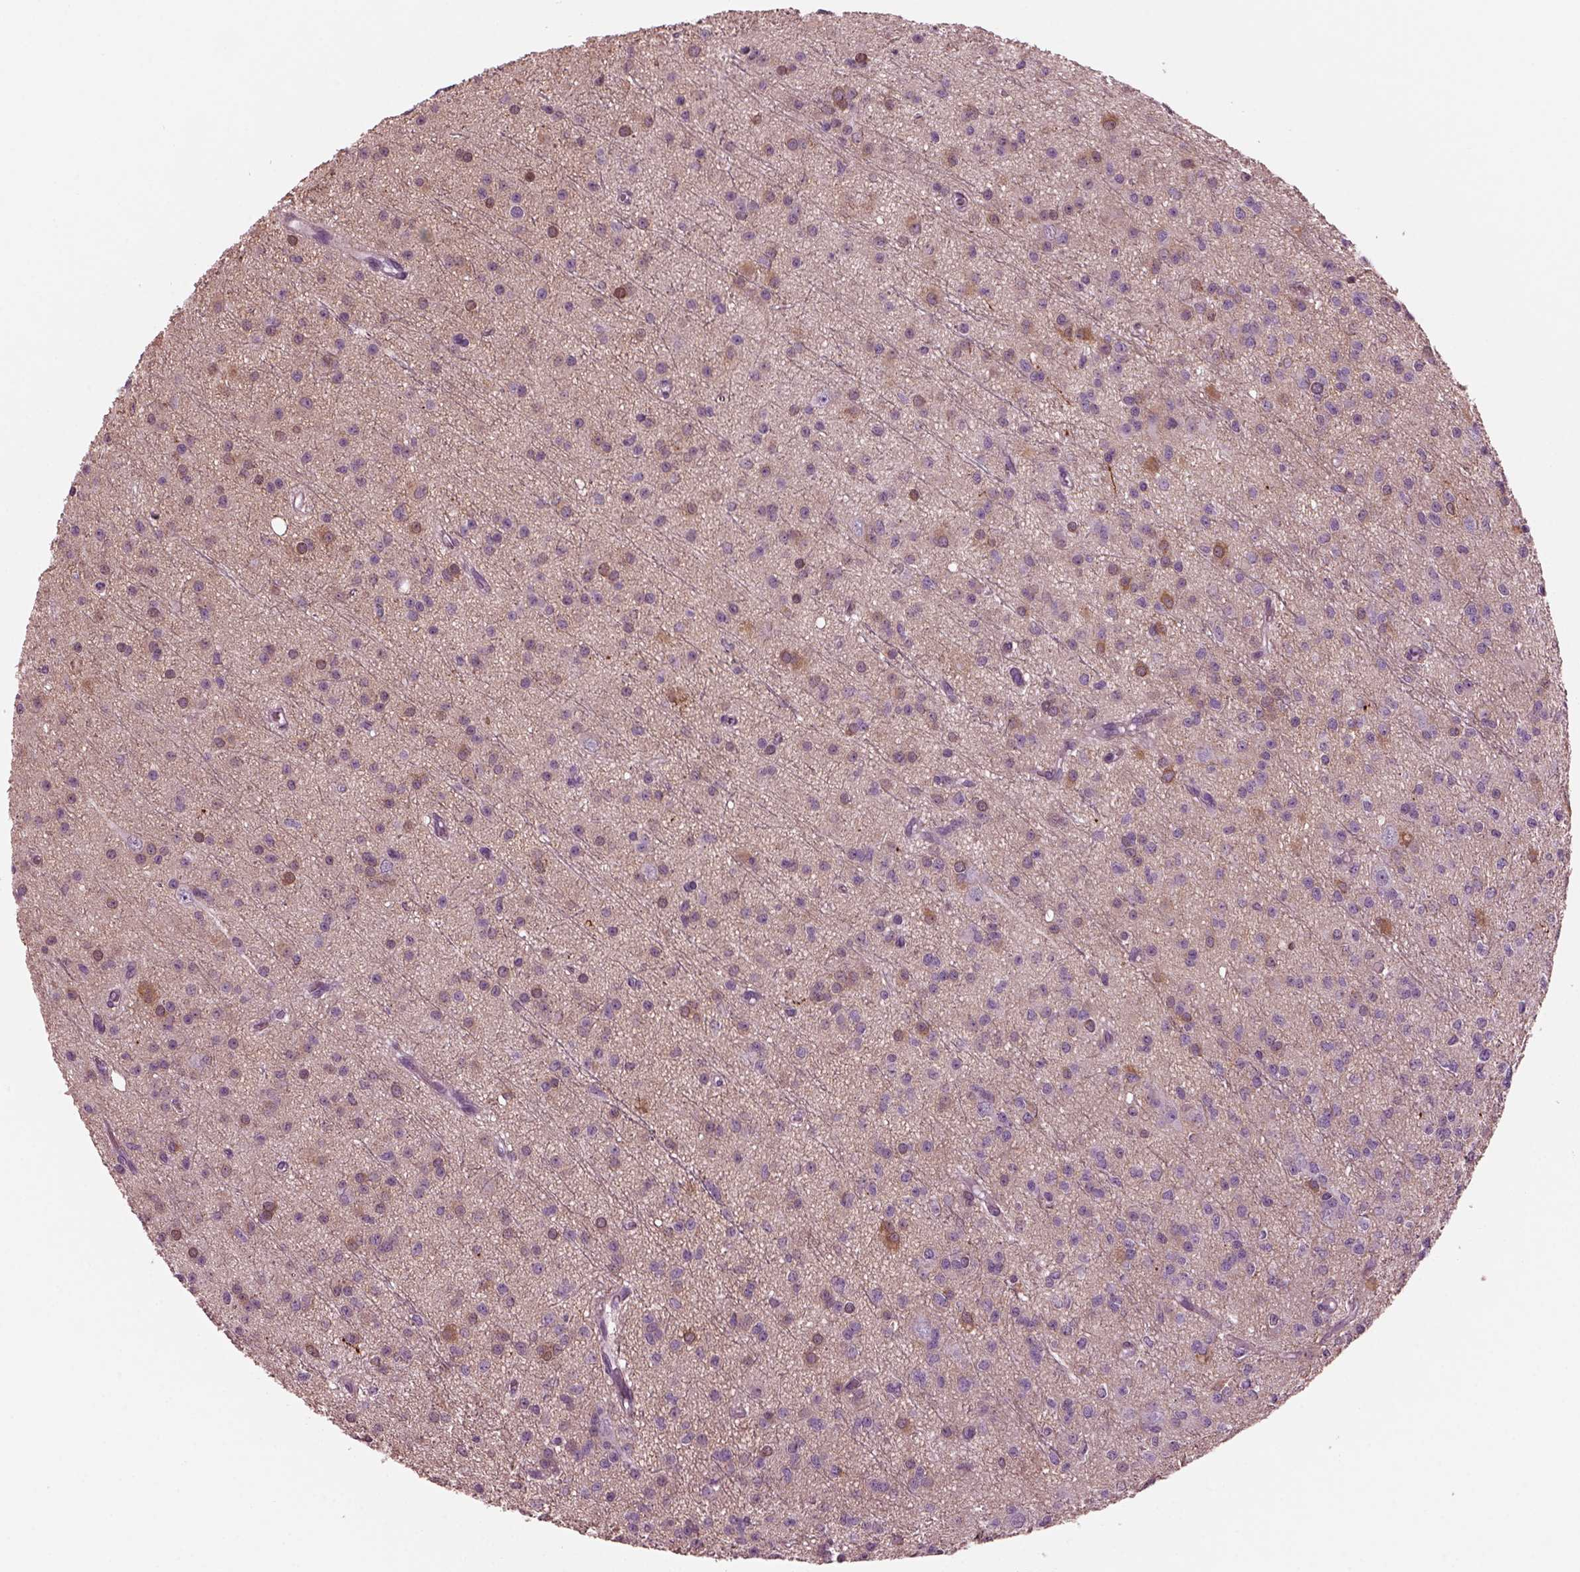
{"staining": {"intensity": "negative", "quantity": "none", "location": "none"}, "tissue": "glioma", "cell_type": "Tumor cells", "image_type": "cancer", "snomed": [{"axis": "morphology", "description": "Glioma, malignant, Low grade"}, {"axis": "topography", "description": "Brain"}], "caption": "Tumor cells are negative for brown protein staining in low-grade glioma (malignant).", "gene": "GDF11", "patient": {"sex": "male", "age": 27}}